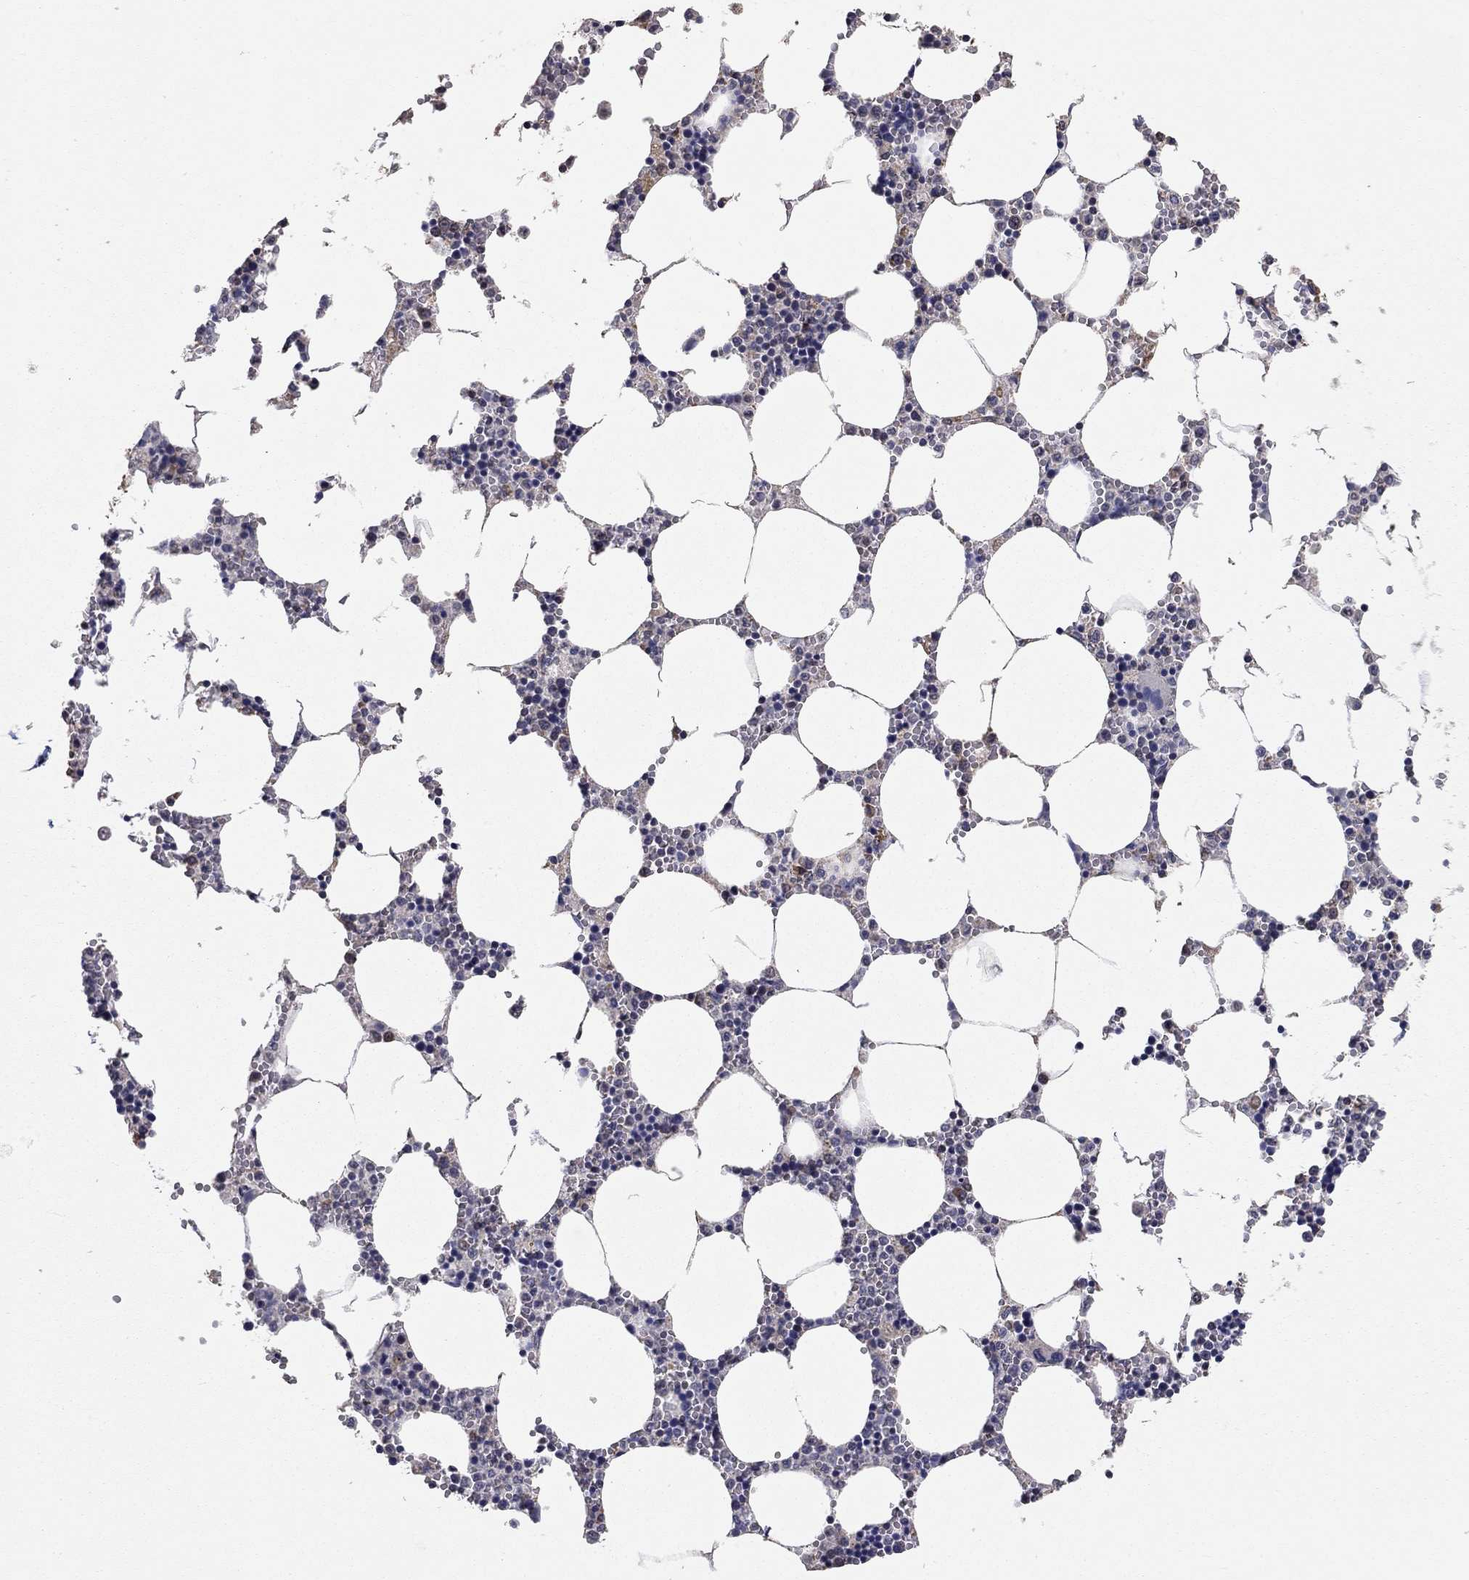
{"staining": {"intensity": "negative", "quantity": "none", "location": "none"}, "tissue": "bone marrow", "cell_type": "Hematopoietic cells", "image_type": "normal", "snomed": [{"axis": "morphology", "description": "Normal tissue, NOS"}, {"axis": "topography", "description": "Bone marrow"}], "caption": "A high-resolution image shows IHC staining of benign bone marrow, which shows no significant expression in hematopoietic cells. The staining is performed using DAB brown chromogen with nuclei counter-stained in using hematoxylin.", "gene": "ANKRA2", "patient": {"sex": "female", "age": 64}}